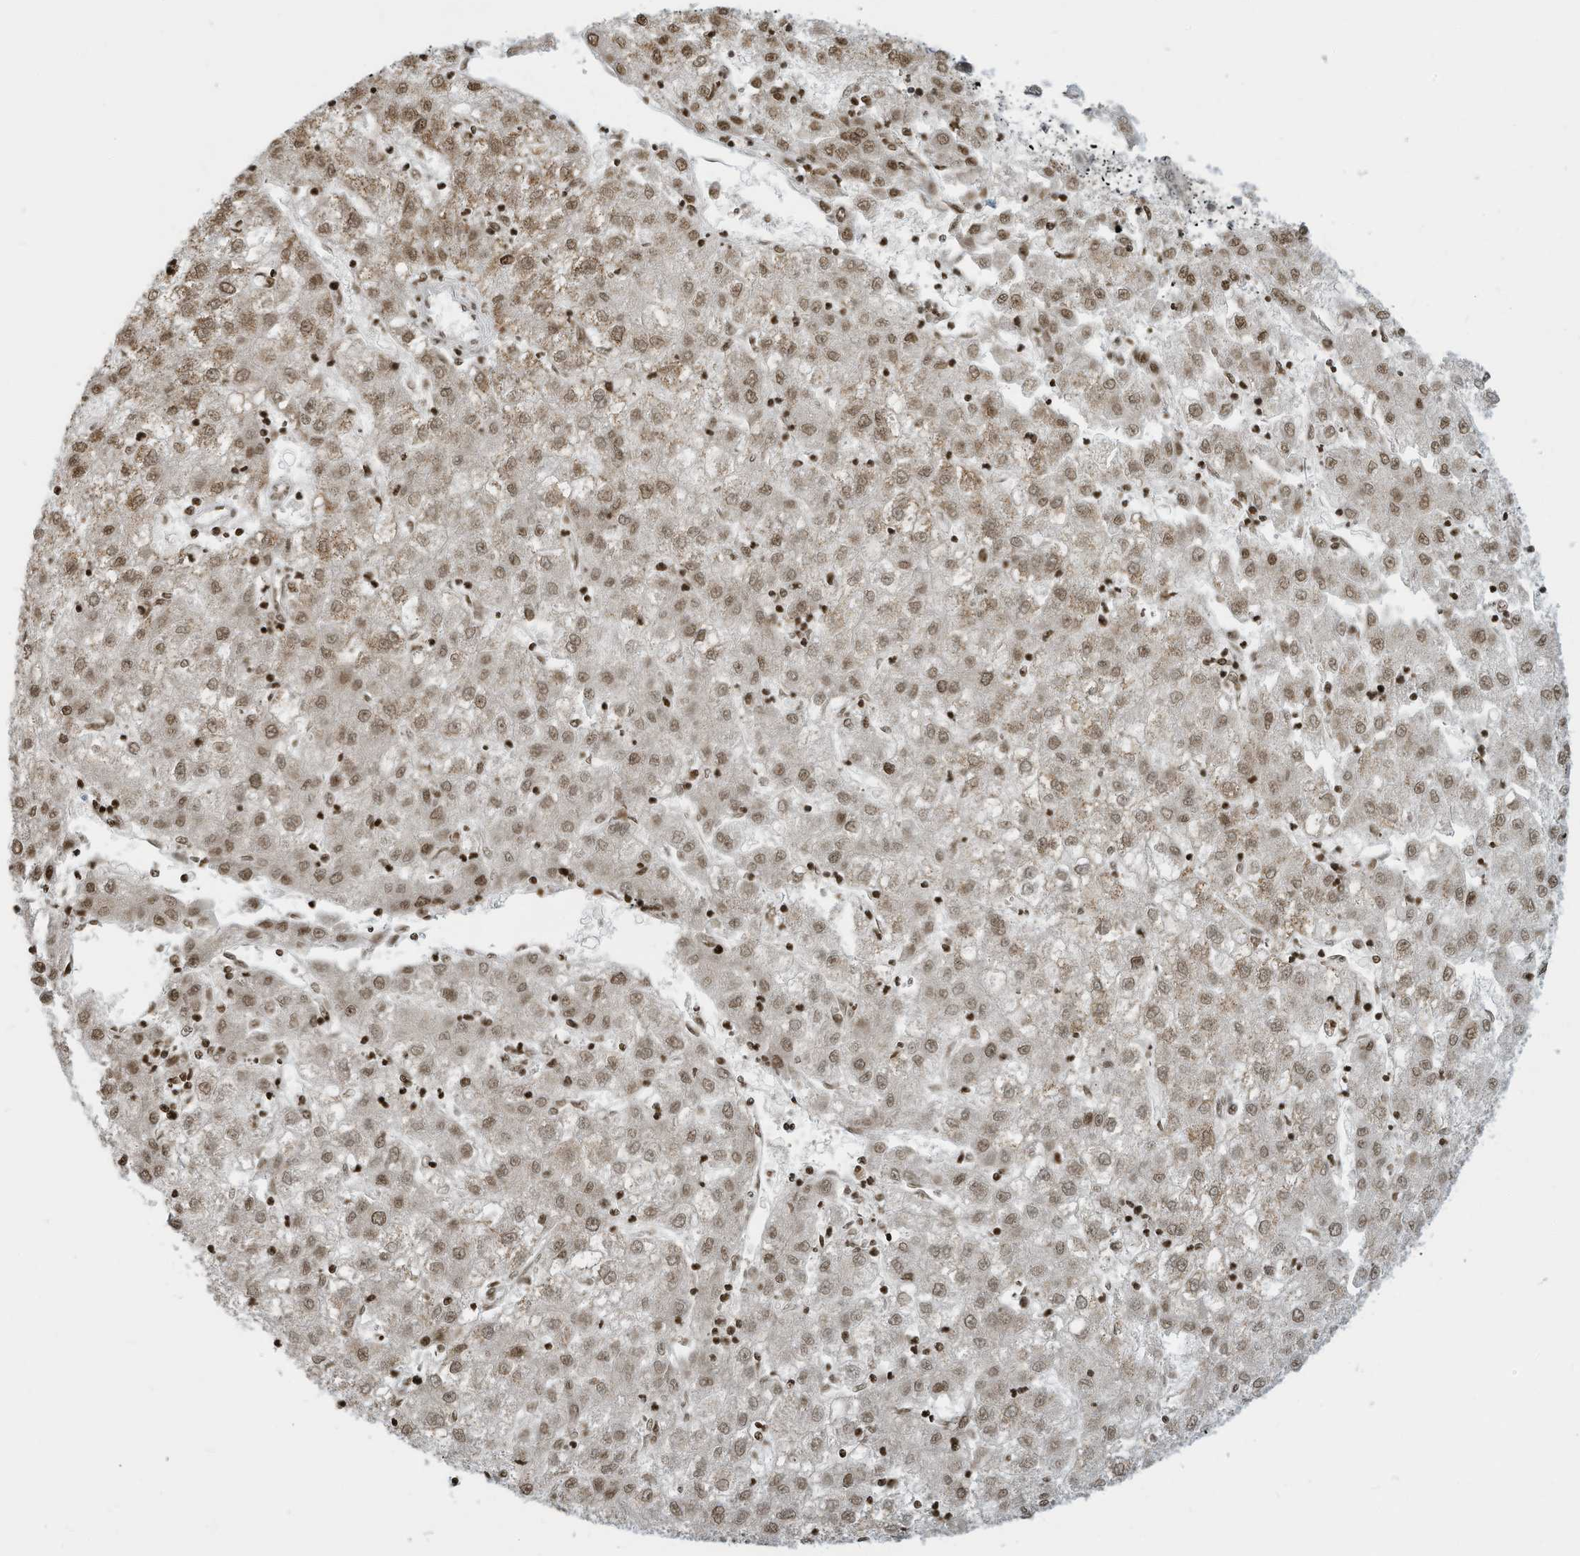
{"staining": {"intensity": "moderate", "quantity": ">75%", "location": "nuclear"}, "tissue": "liver cancer", "cell_type": "Tumor cells", "image_type": "cancer", "snomed": [{"axis": "morphology", "description": "Carcinoma, Hepatocellular, NOS"}, {"axis": "topography", "description": "Liver"}], "caption": "Hepatocellular carcinoma (liver) stained with immunohistochemistry (IHC) shows moderate nuclear positivity in about >75% of tumor cells. (DAB IHC with brightfield microscopy, high magnification).", "gene": "ADI1", "patient": {"sex": "male", "age": 72}}